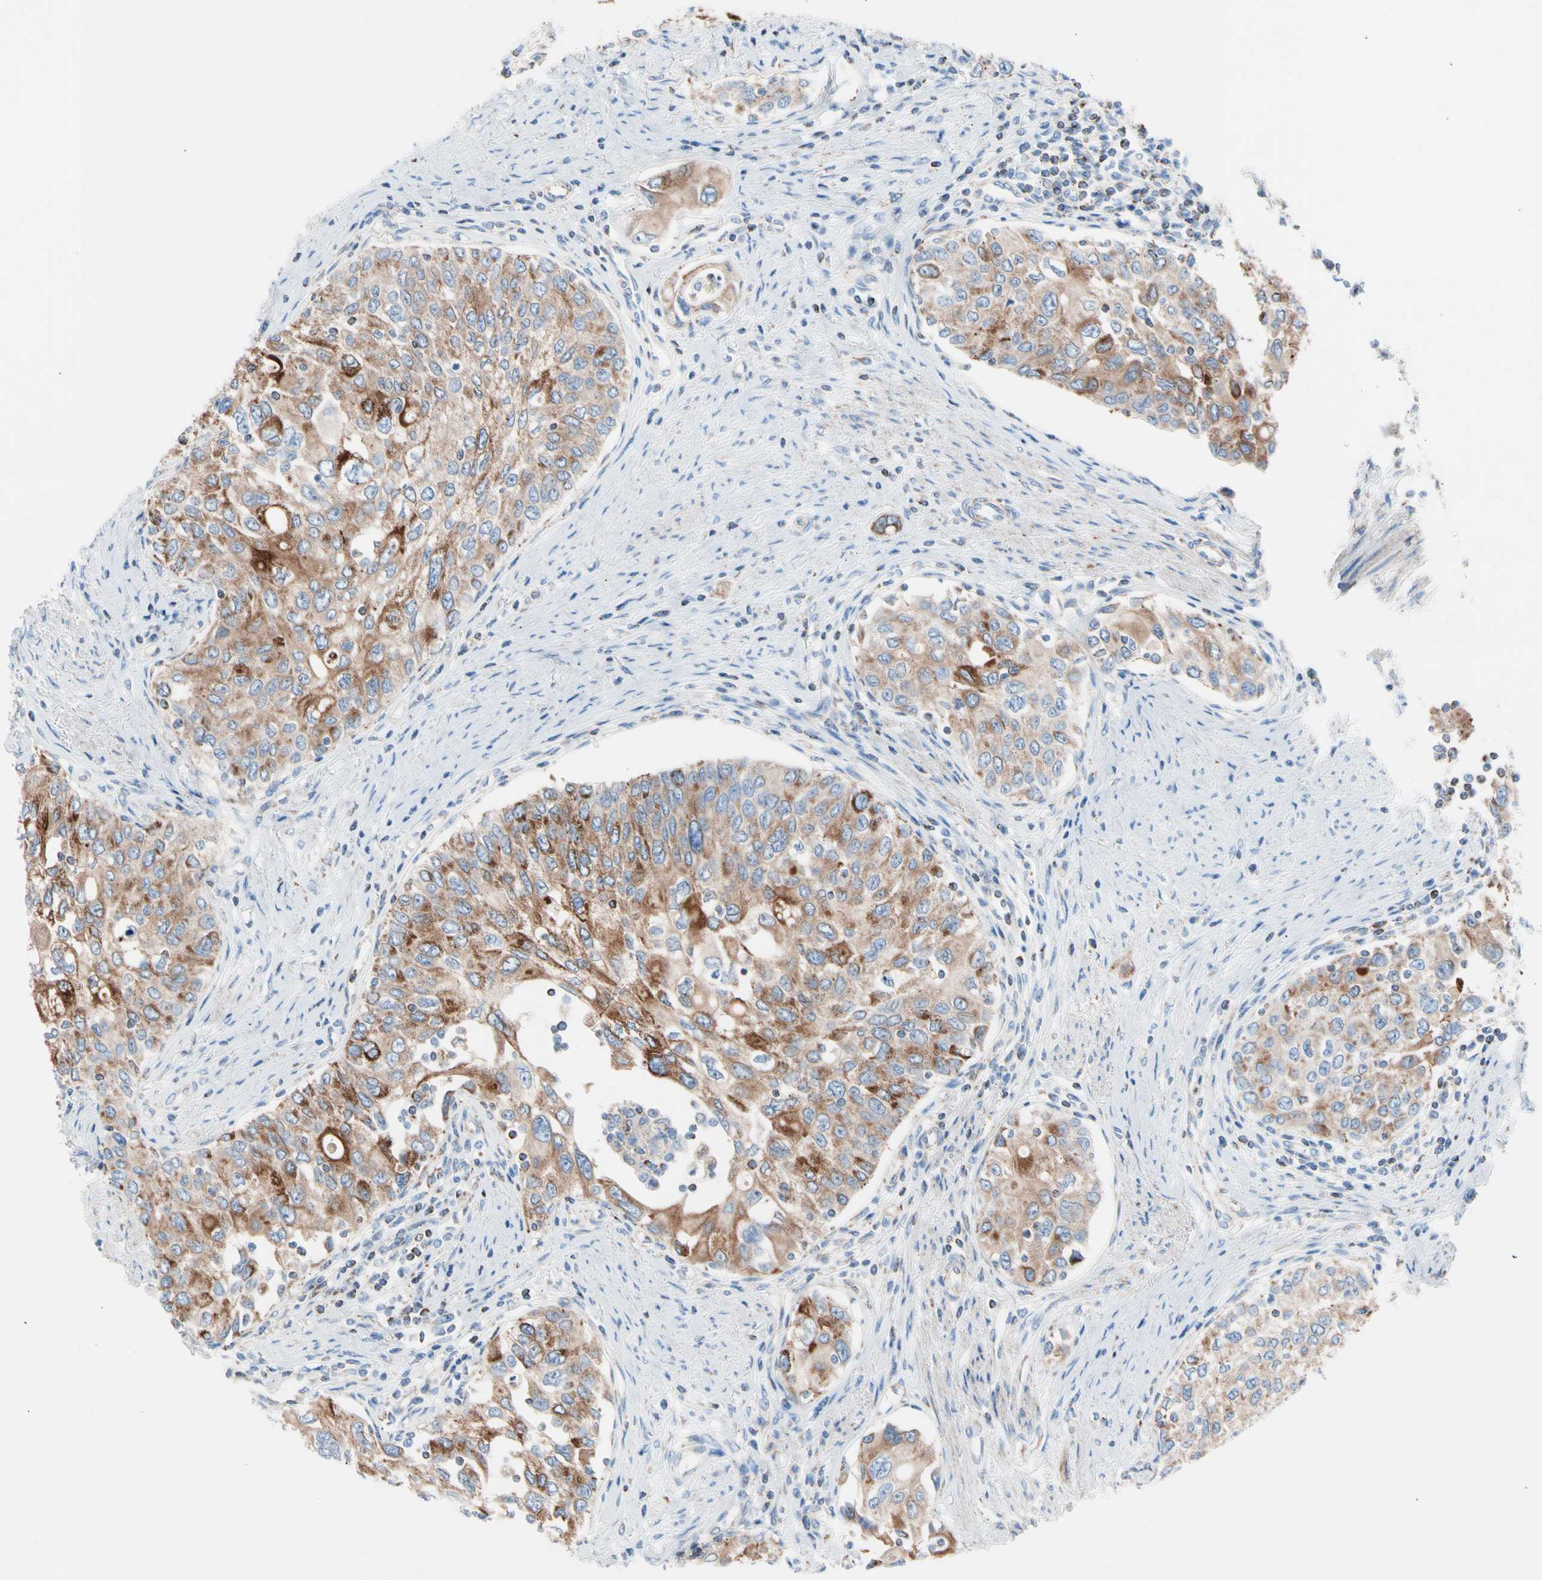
{"staining": {"intensity": "moderate", "quantity": ">75%", "location": "cytoplasmic/membranous"}, "tissue": "urothelial cancer", "cell_type": "Tumor cells", "image_type": "cancer", "snomed": [{"axis": "morphology", "description": "Urothelial carcinoma, High grade"}, {"axis": "topography", "description": "Urinary bladder"}], "caption": "Urothelial carcinoma (high-grade) stained for a protein (brown) shows moderate cytoplasmic/membranous positive positivity in about >75% of tumor cells.", "gene": "HK1", "patient": {"sex": "female", "age": 56}}